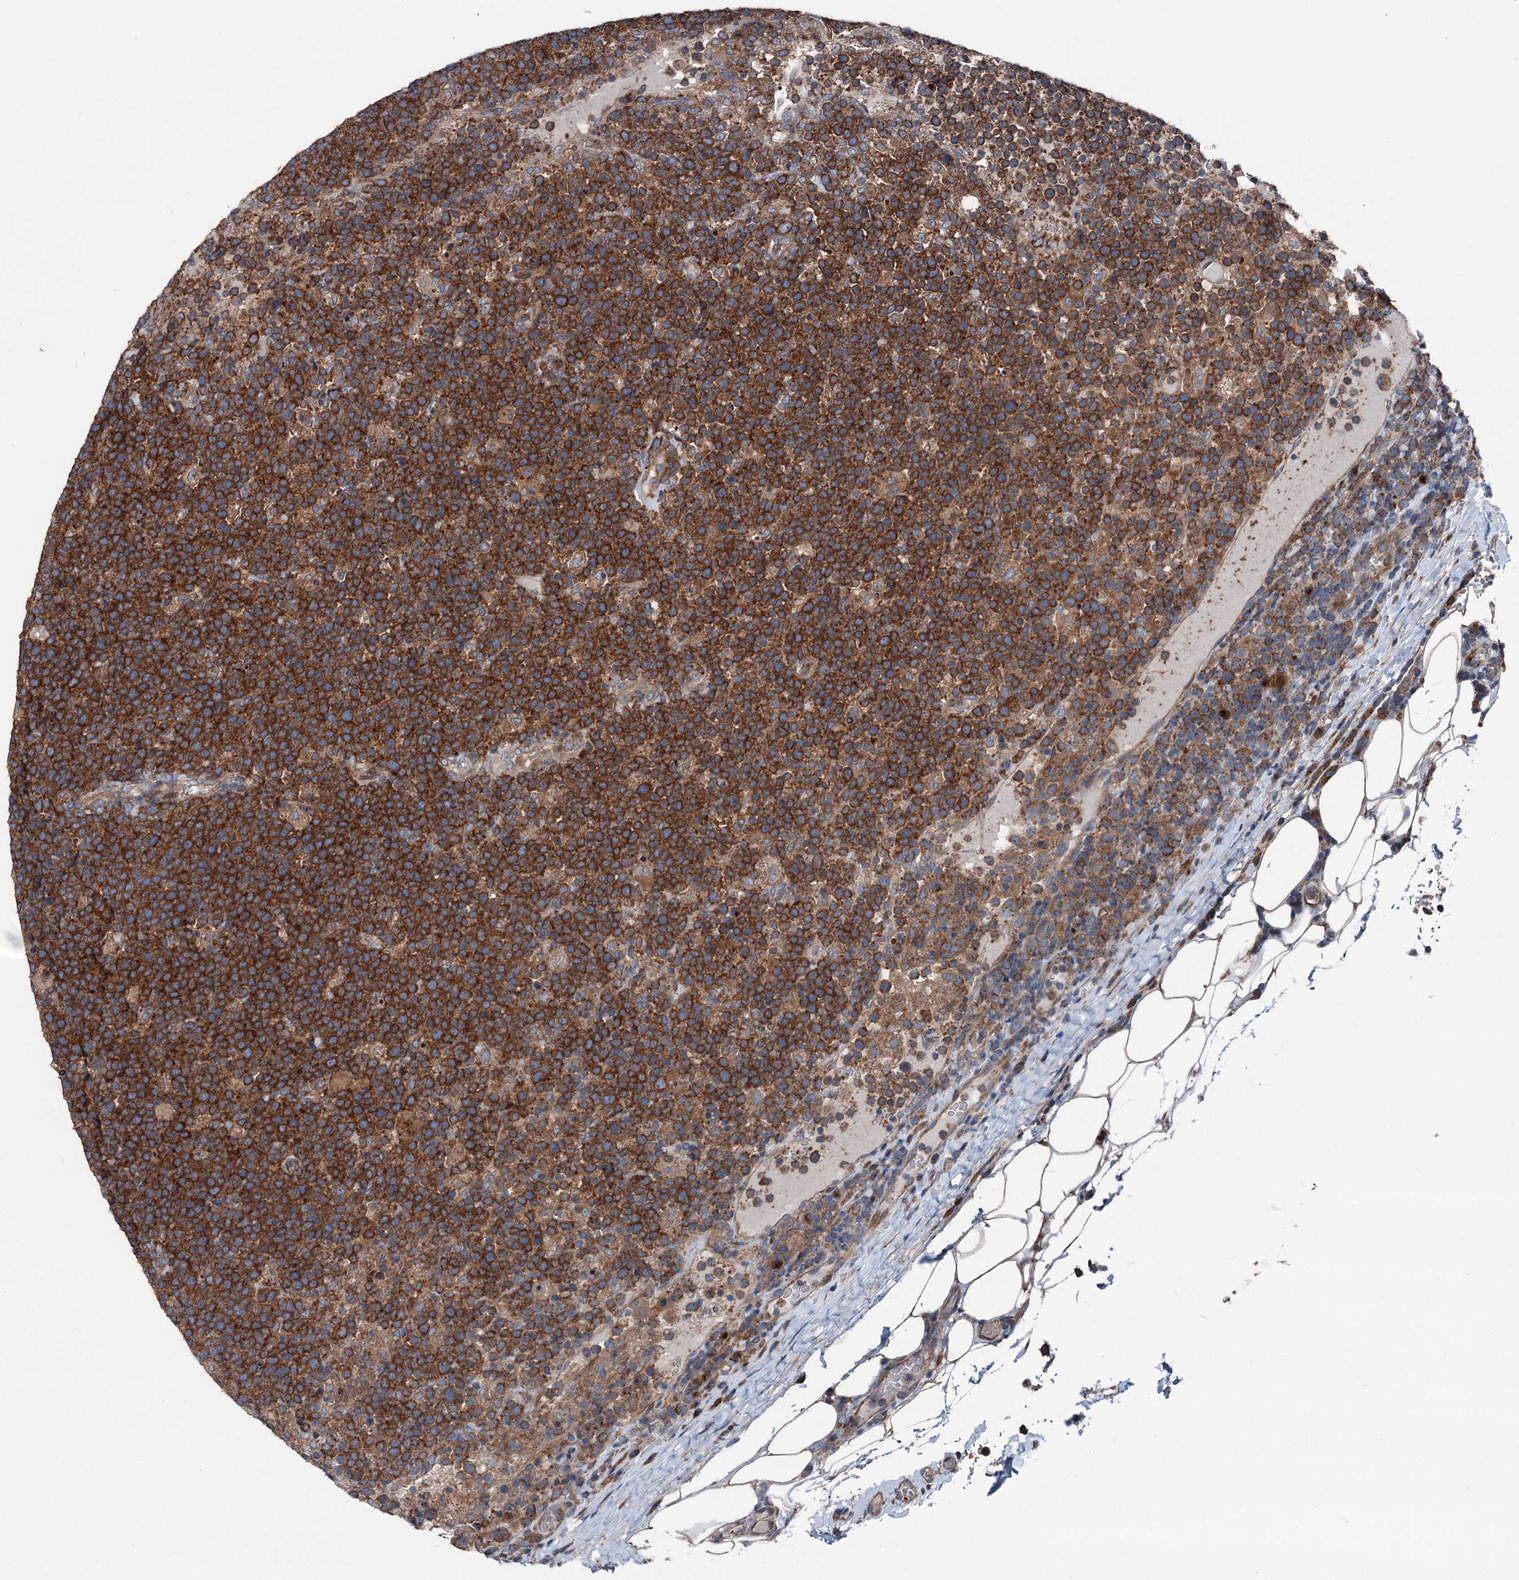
{"staining": {"intensity": "strong", "quantity": ">75%", "location": "cytoplasmic/membranous"}, "tissue": "lymphoma", "cell_type": "Tumor cells", "image_type": "cancer", "snomed": [{"axis": "morphology", "description": "Malignant lymphoma, non-Hodgkin's type, High grade"}, {"axis": "topography", "description": "Lymph node"}], "caption": "Tumor cells exhibit high levels of strong cytoplasmic/membranous expression in about >75% of cells in human high-grade malignant lymphoma, non-Hodgkin's type.", "gene": "RUFY1", "patient": {"sex": "male", "age": 61}}